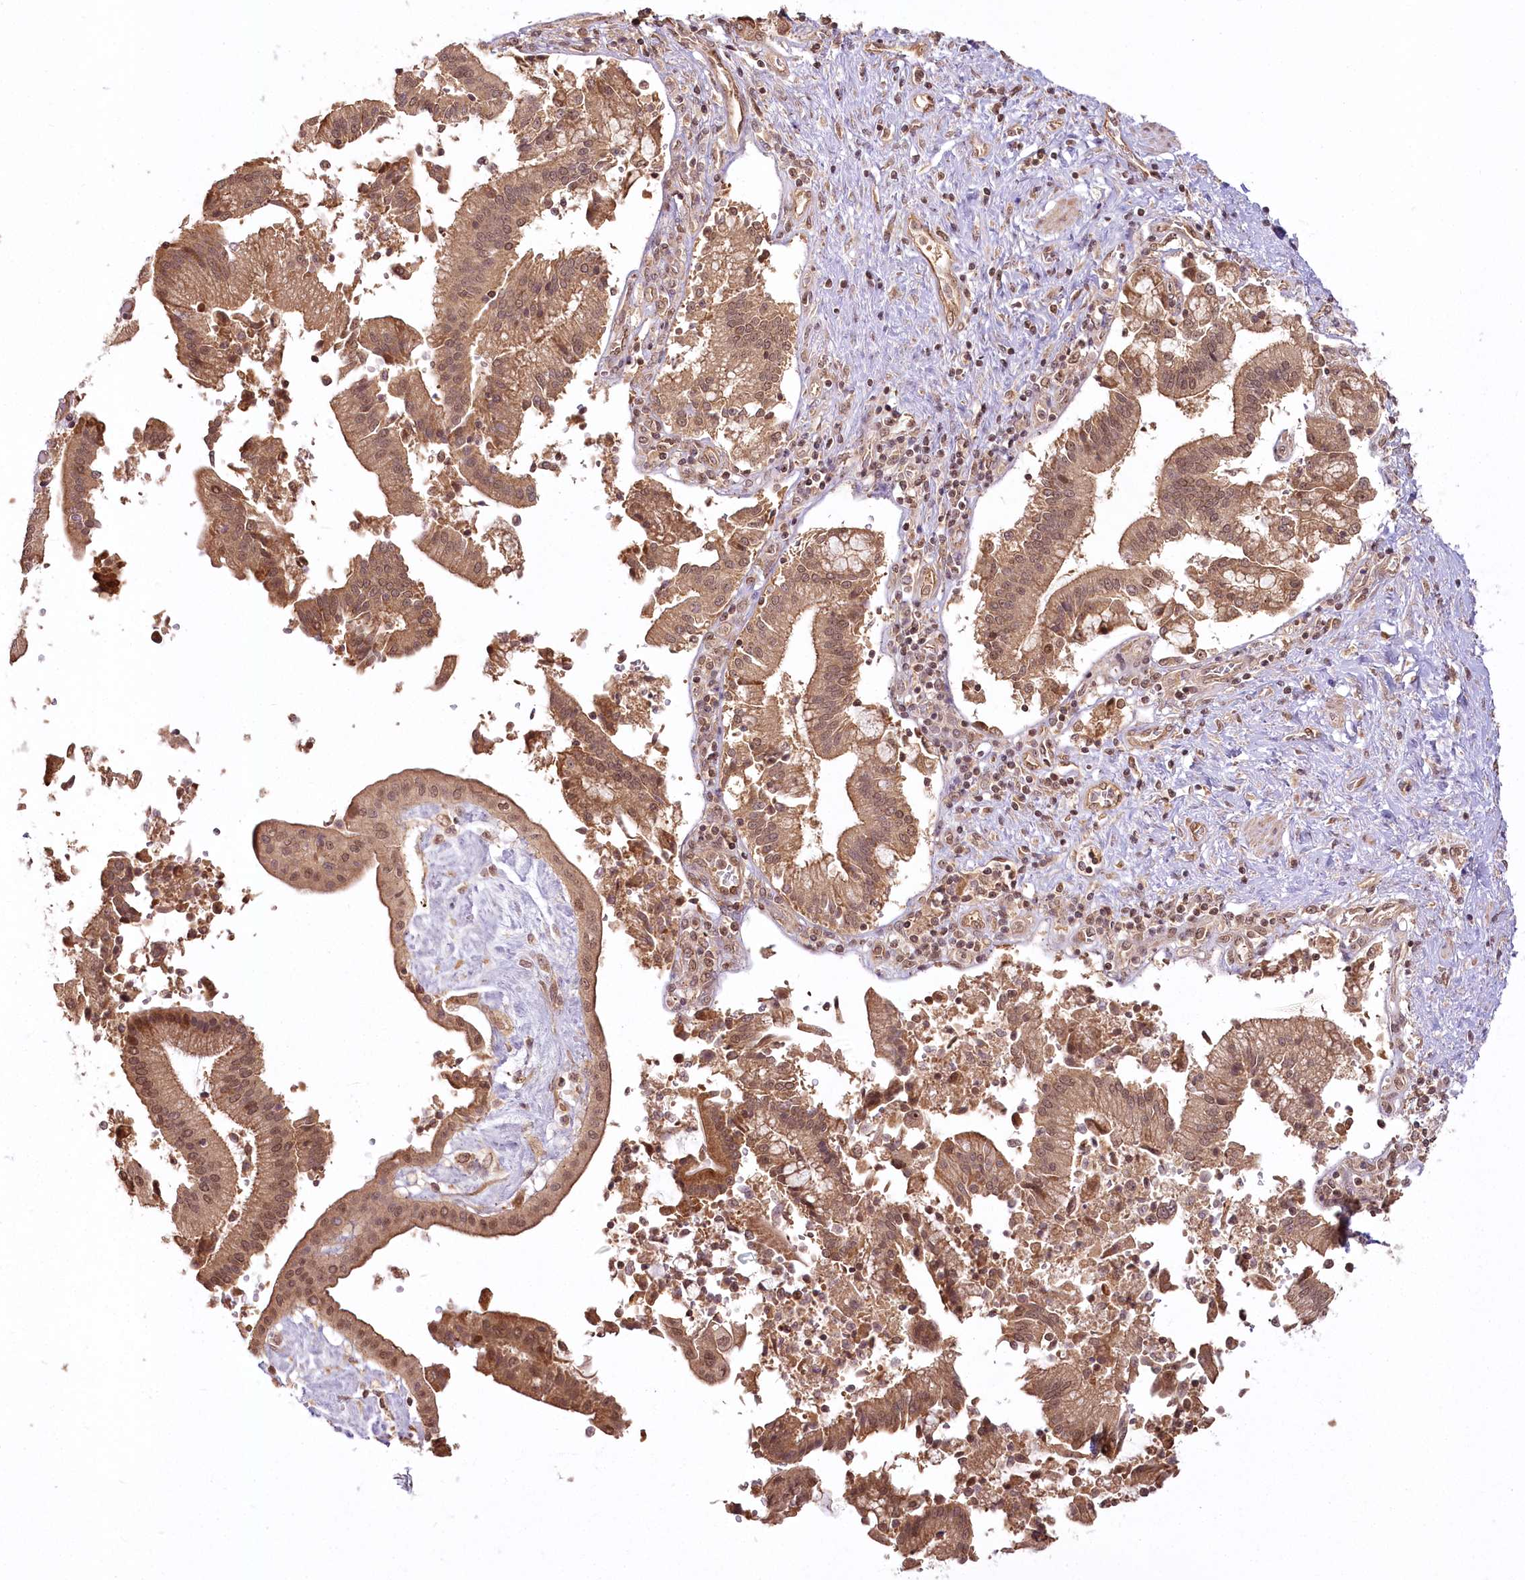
{"staining": {"intensity": "moderate", "quantity": ">75%", "location": "cytoplasmic/membranous,nuclear"}, "tissue": "pancreatic cancer", "cell_type": "Tumor cells", "image_type": "cancer", "snomed": [{"axis": "morphology", "description": "Adenocarcinoma, NOS"}, {"axis": "topography", "description": "Pancreas"}], "caption": "Immunohistochemical staining of pancreatic adenocarcinoma exhibits medium levels of moderate cytoplasmic/membranous and nuclear protein positivity in about >75% of tumor cells. The protein of interest is shown in brown color, while the nuclei are stained blue.", "gene": "R3HDM2", "patient": {"sex": "male", "age": 46}}